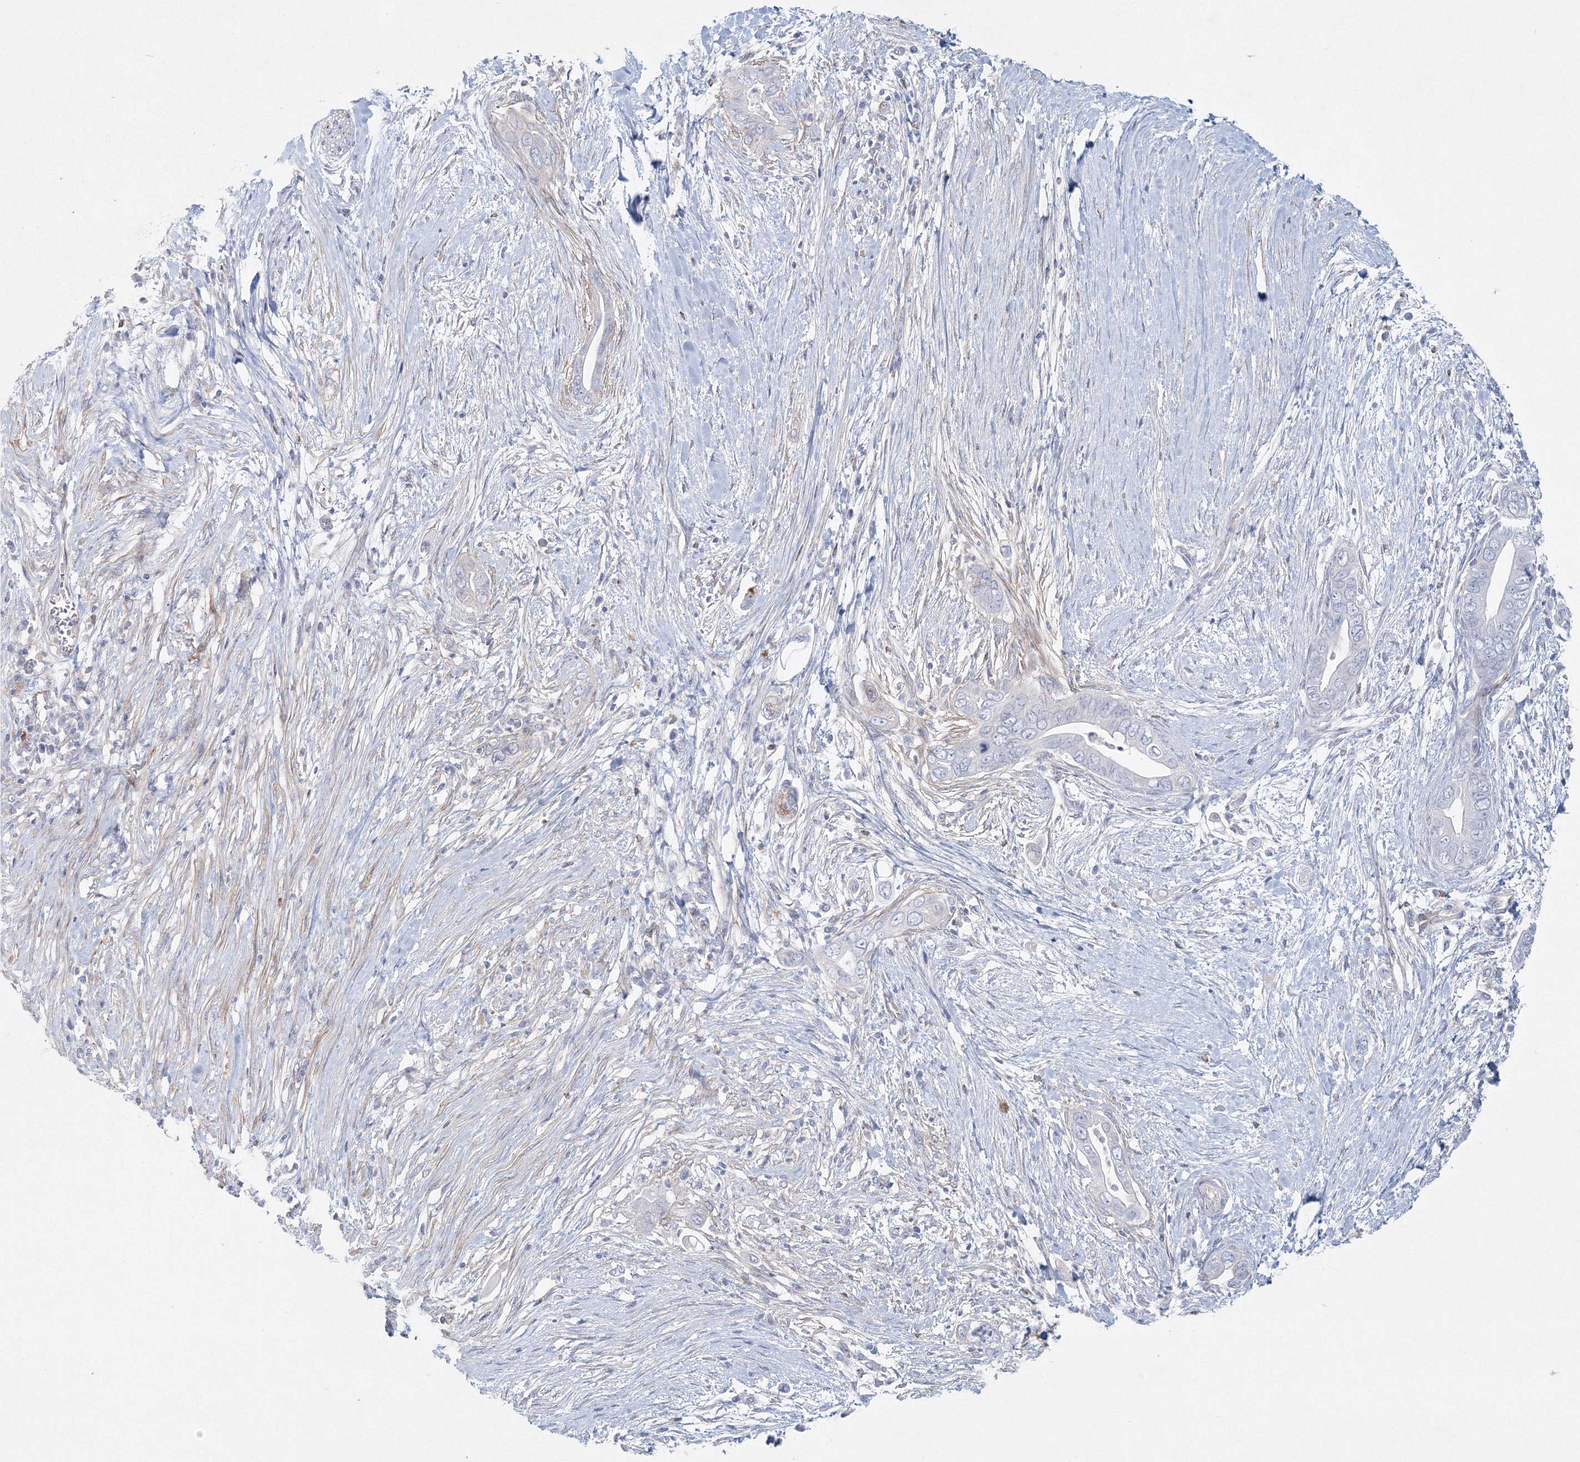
{"staining": {"intensity": "negative", "quantity": "none", "location": "none"}, "tissue": "pancreatic cancer", "cell_type": "Tumor cells", "image_type": "cancer", "snomed": [{"axis": "morphology", "description": "Adenocarcinoma, NOS"}, {"axis": "topography", "description": "Pancreas"}], "caption": "This is an immunohistochemistry histopathology image of human pancreatic cancer (adenocarcinoma). There is no staining in tumor cells.", "gene": "DNAH1", "patient": {"sex": "male", "age": 75}}